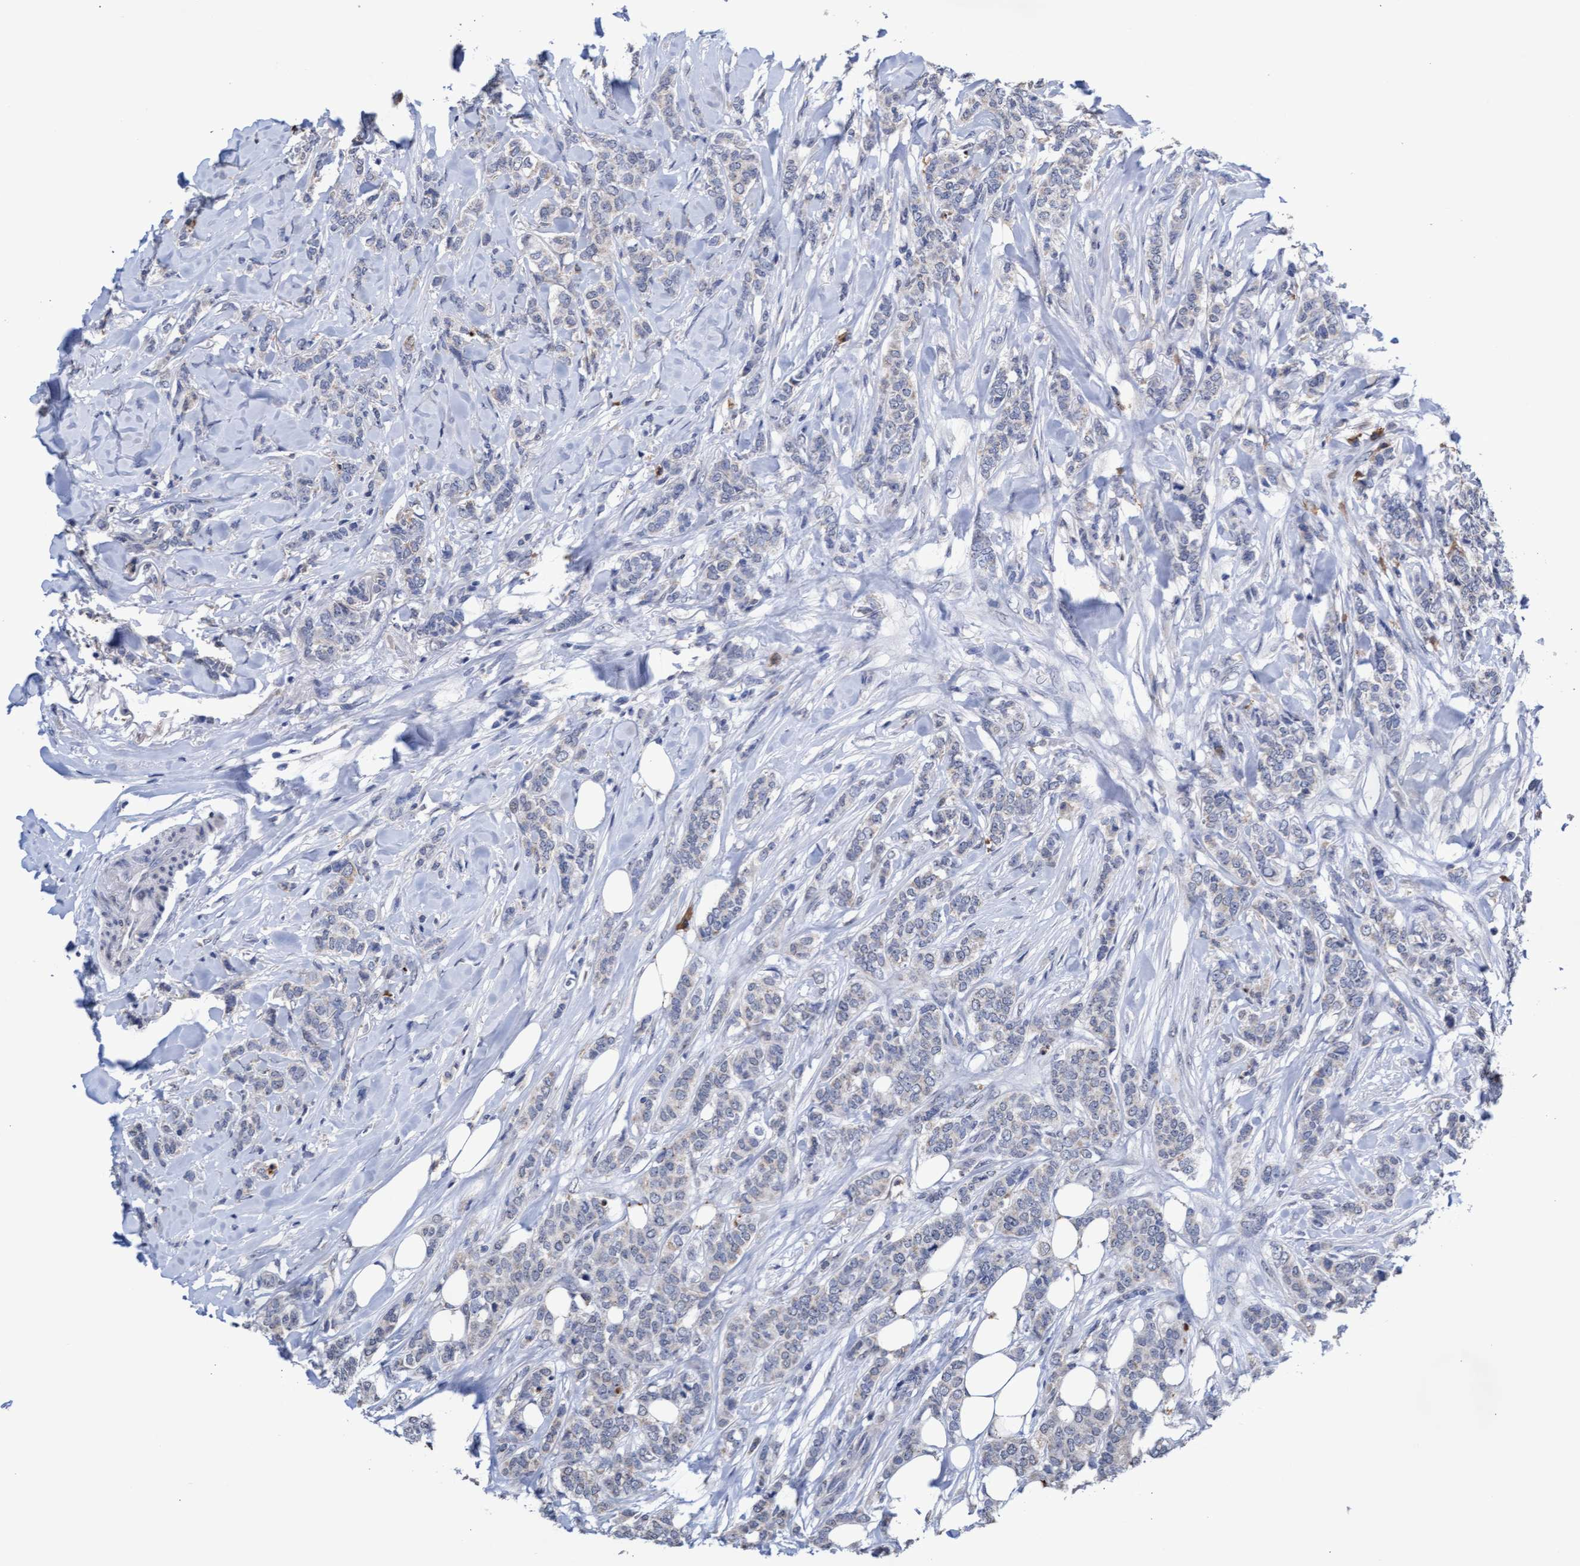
{"staining": {"intensity": "negative", "quantity": "none", "location": "none"}, "tissue": "breast cancer", "cell_type": "Tumor cells", "image_type": "cancer", "snomed": [{"axis": "morphology", "description": "Lobular carcinoma"}, {"axis": "topography", "description": "Skin"}, {"axis": "topography", "description": "Breast"}], "caption": "Micrograph shows no significant protein expression in tumor cells of breast cancer.", "gene": "GPR39", "patient": {"sex": "female", "age": 46}}